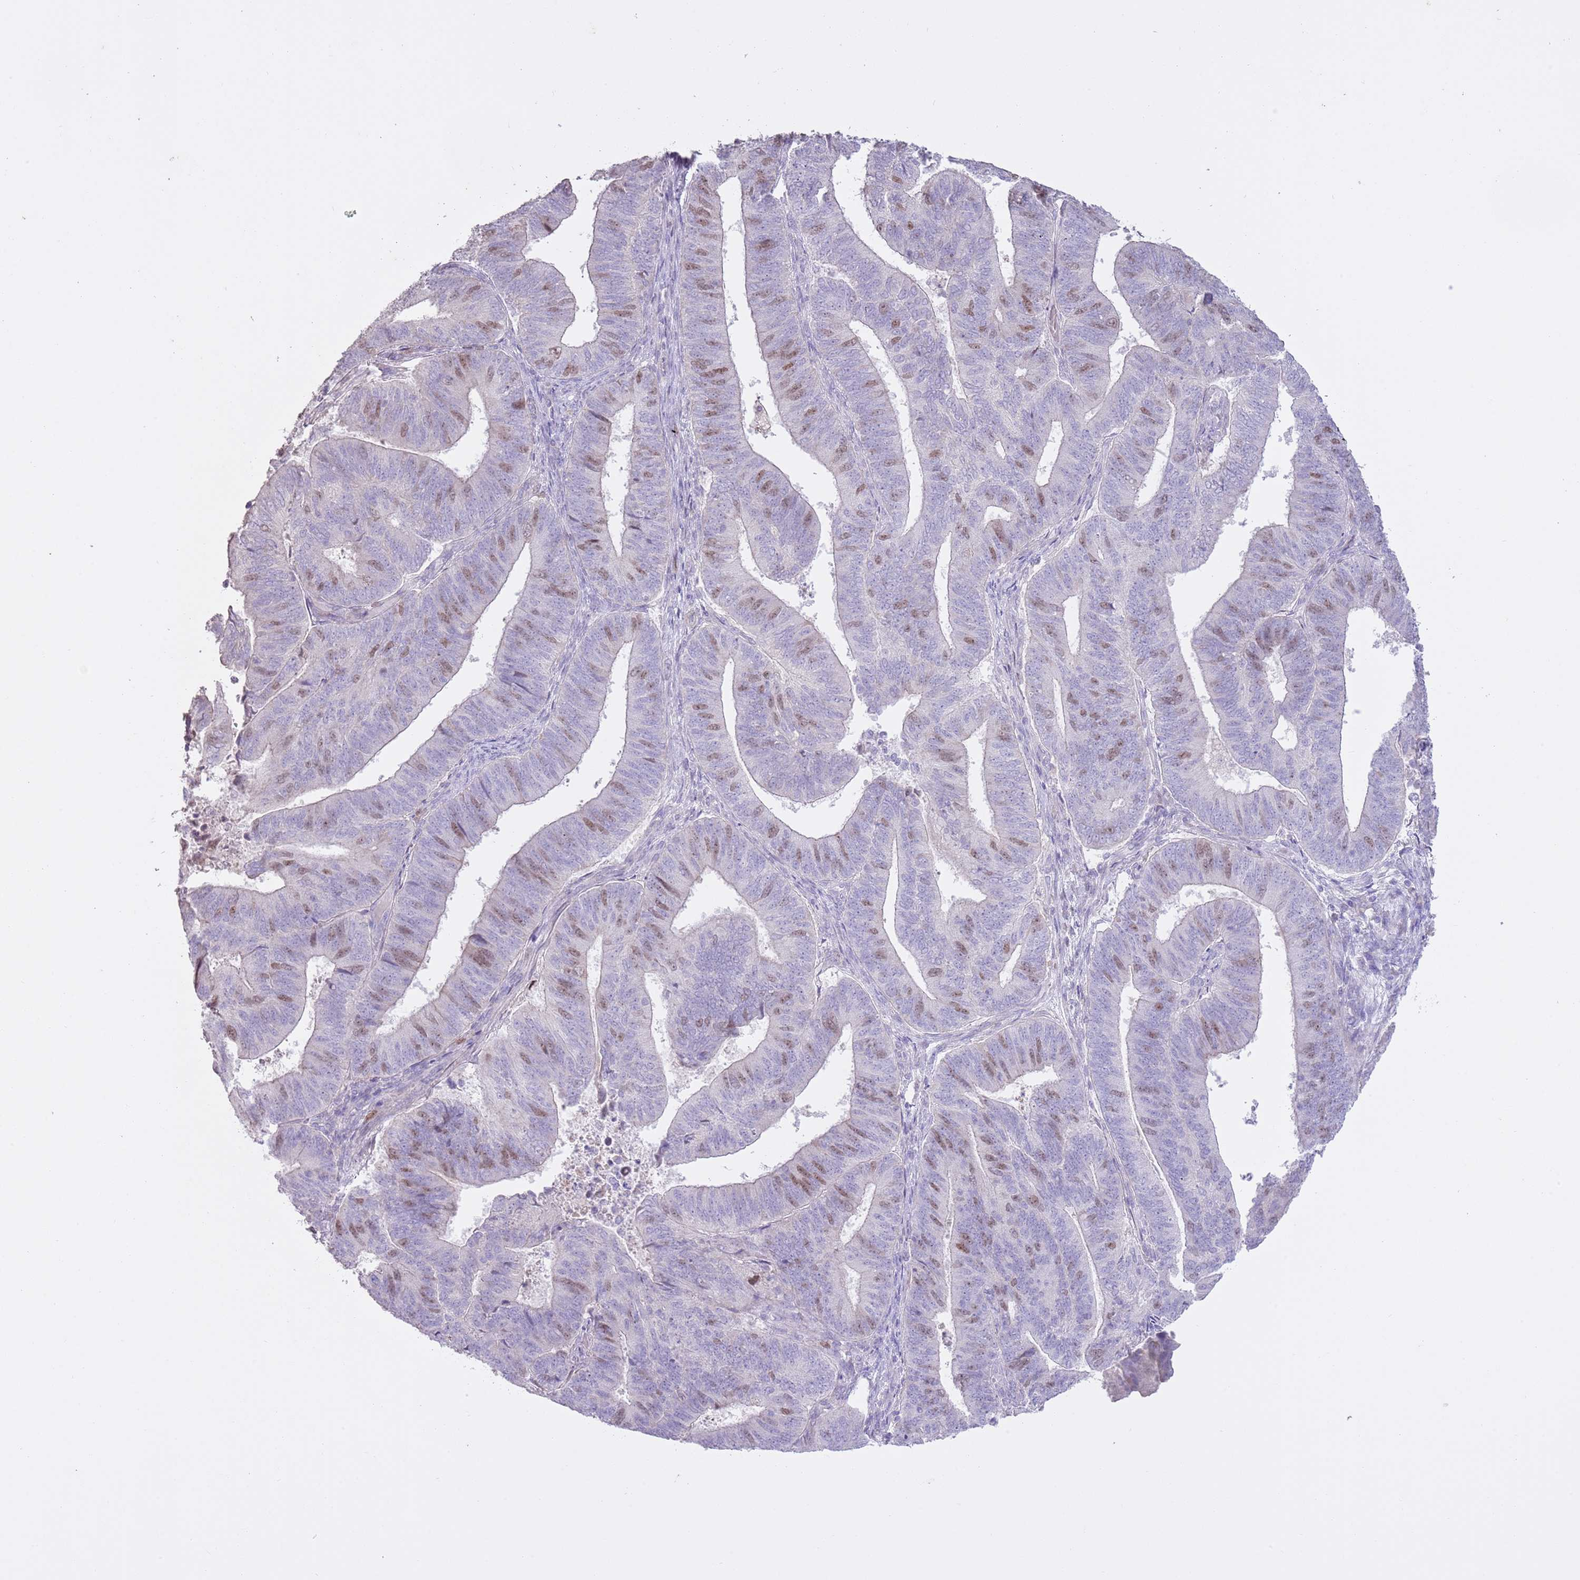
{"staining": {"intensity": "weak", "quantity": "25%-75%", "location": "nuclear"}, "tissue": "endometrial cancer", "cell_type": "Tumor cells", "image_type": "cancer", "snomed": [{"axis": "morphology", "description": "Adenocarcinoma, NOS"}, {"axis": "topography", "description": "Endometrium"}], "caption": "Human adenocarcinoma (endometrial) stained for a protein (brown) shows weak nuclear positive expression in approximately 25%-75% of tumor cells.", "gene": "GMNN", "patient": {"sex": "female", "age": 70}}